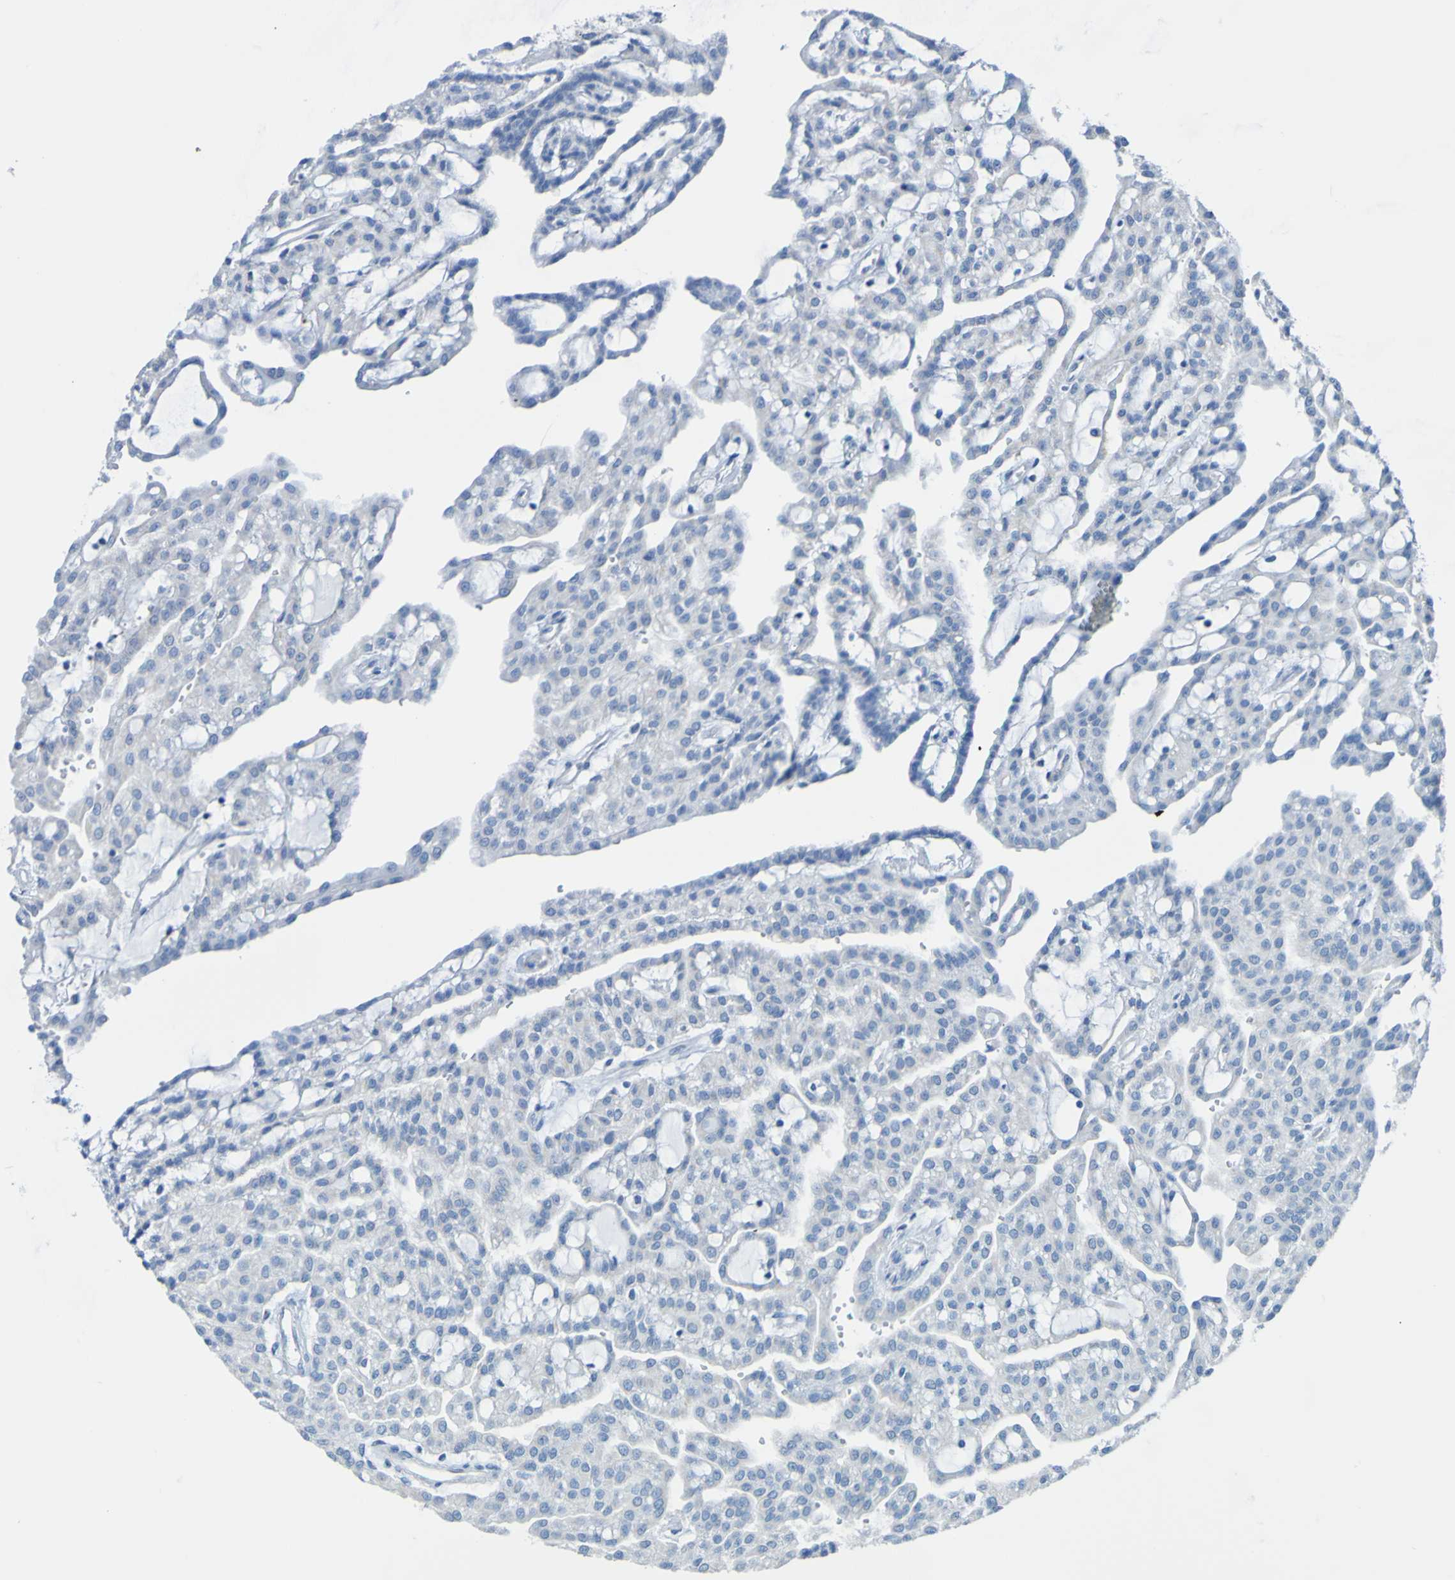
{"staining": {"intensity": "negative", "quantity": "none", "location": "none"}, "tissue": "renal cancer", "cell_type": "Tumor cells", "image_type": "cancer", "snomed": [{"axis": "morphology", "description": "Adenocarcinoma, NOS"}, {"axis": "topography", "description": "Kidney"}], "caption": "This is an immunohistochemistry (IHC) photomicrograph of human renal cancer (adenocarcinoma). There is no staining in tumor cells.", "gene": "ACMSD", "patient": {"sex": "male", "age": 63}}